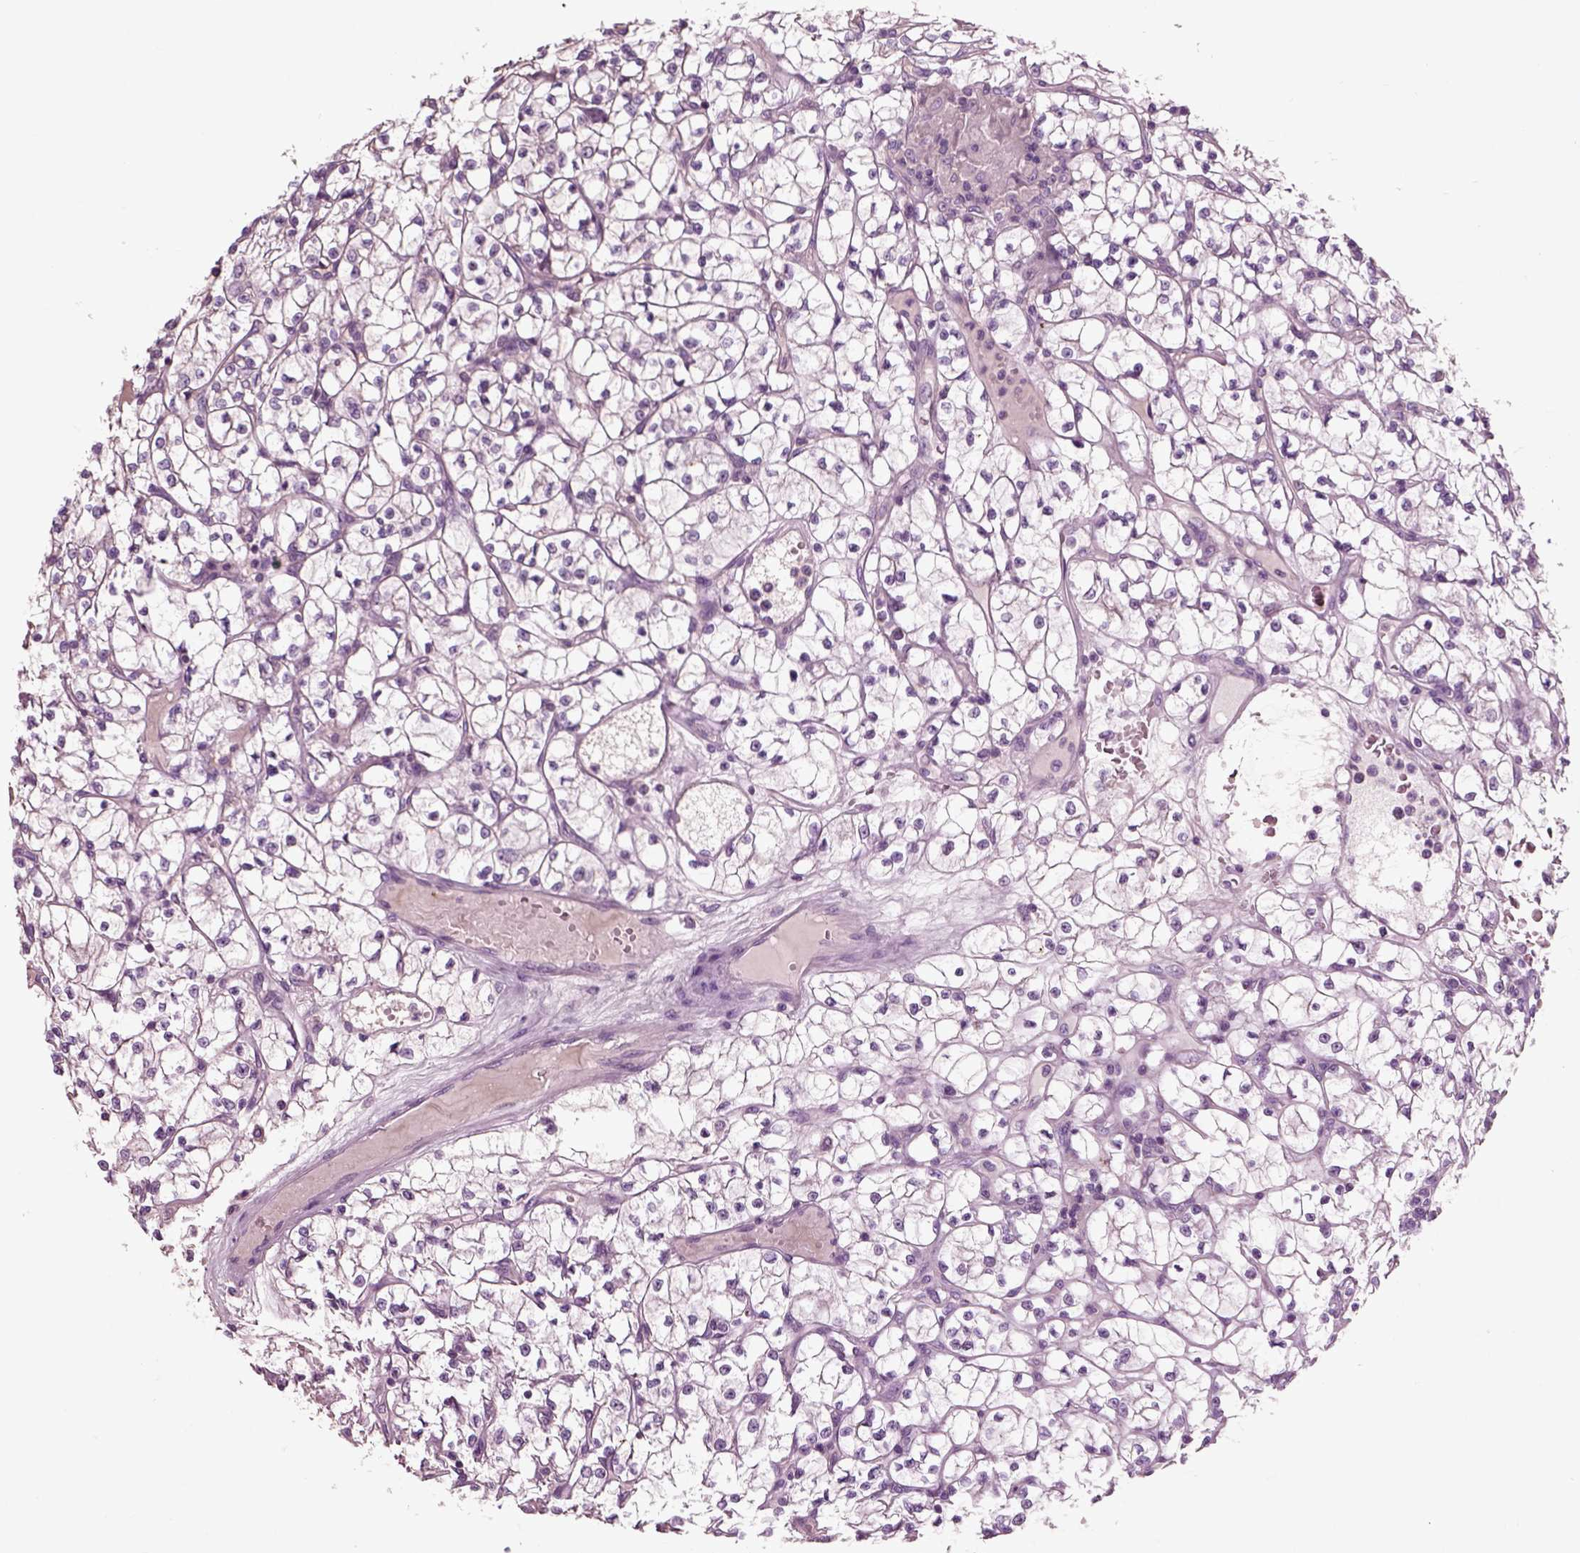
{"staining": {"intensity": "negative", "quantity": "none", "location": "none"}, "tissue": "renal cancer", "cell_type": "Tumor cells", "image_type": "cancer", "snomed": [{"axis": "morphology", "description": "Adenocarcinoma, NOS"}, {"axis": "topography", "description": "Kidney"}], "caption": "DAB (3,3'-diaminobenzidine) immunohistochemical staining of human renal adenocarcinoma reveals no significant staining in tumor cells. (Stains: DAB (3,3'-diaminobenzidine) immunohistochemistry (IHC) with hematoxylin counter stain, Microscopy: brightfield microscopy at high magnification).", "gene": "CHGB", "patient": {"sex": "female", "age": 64}}